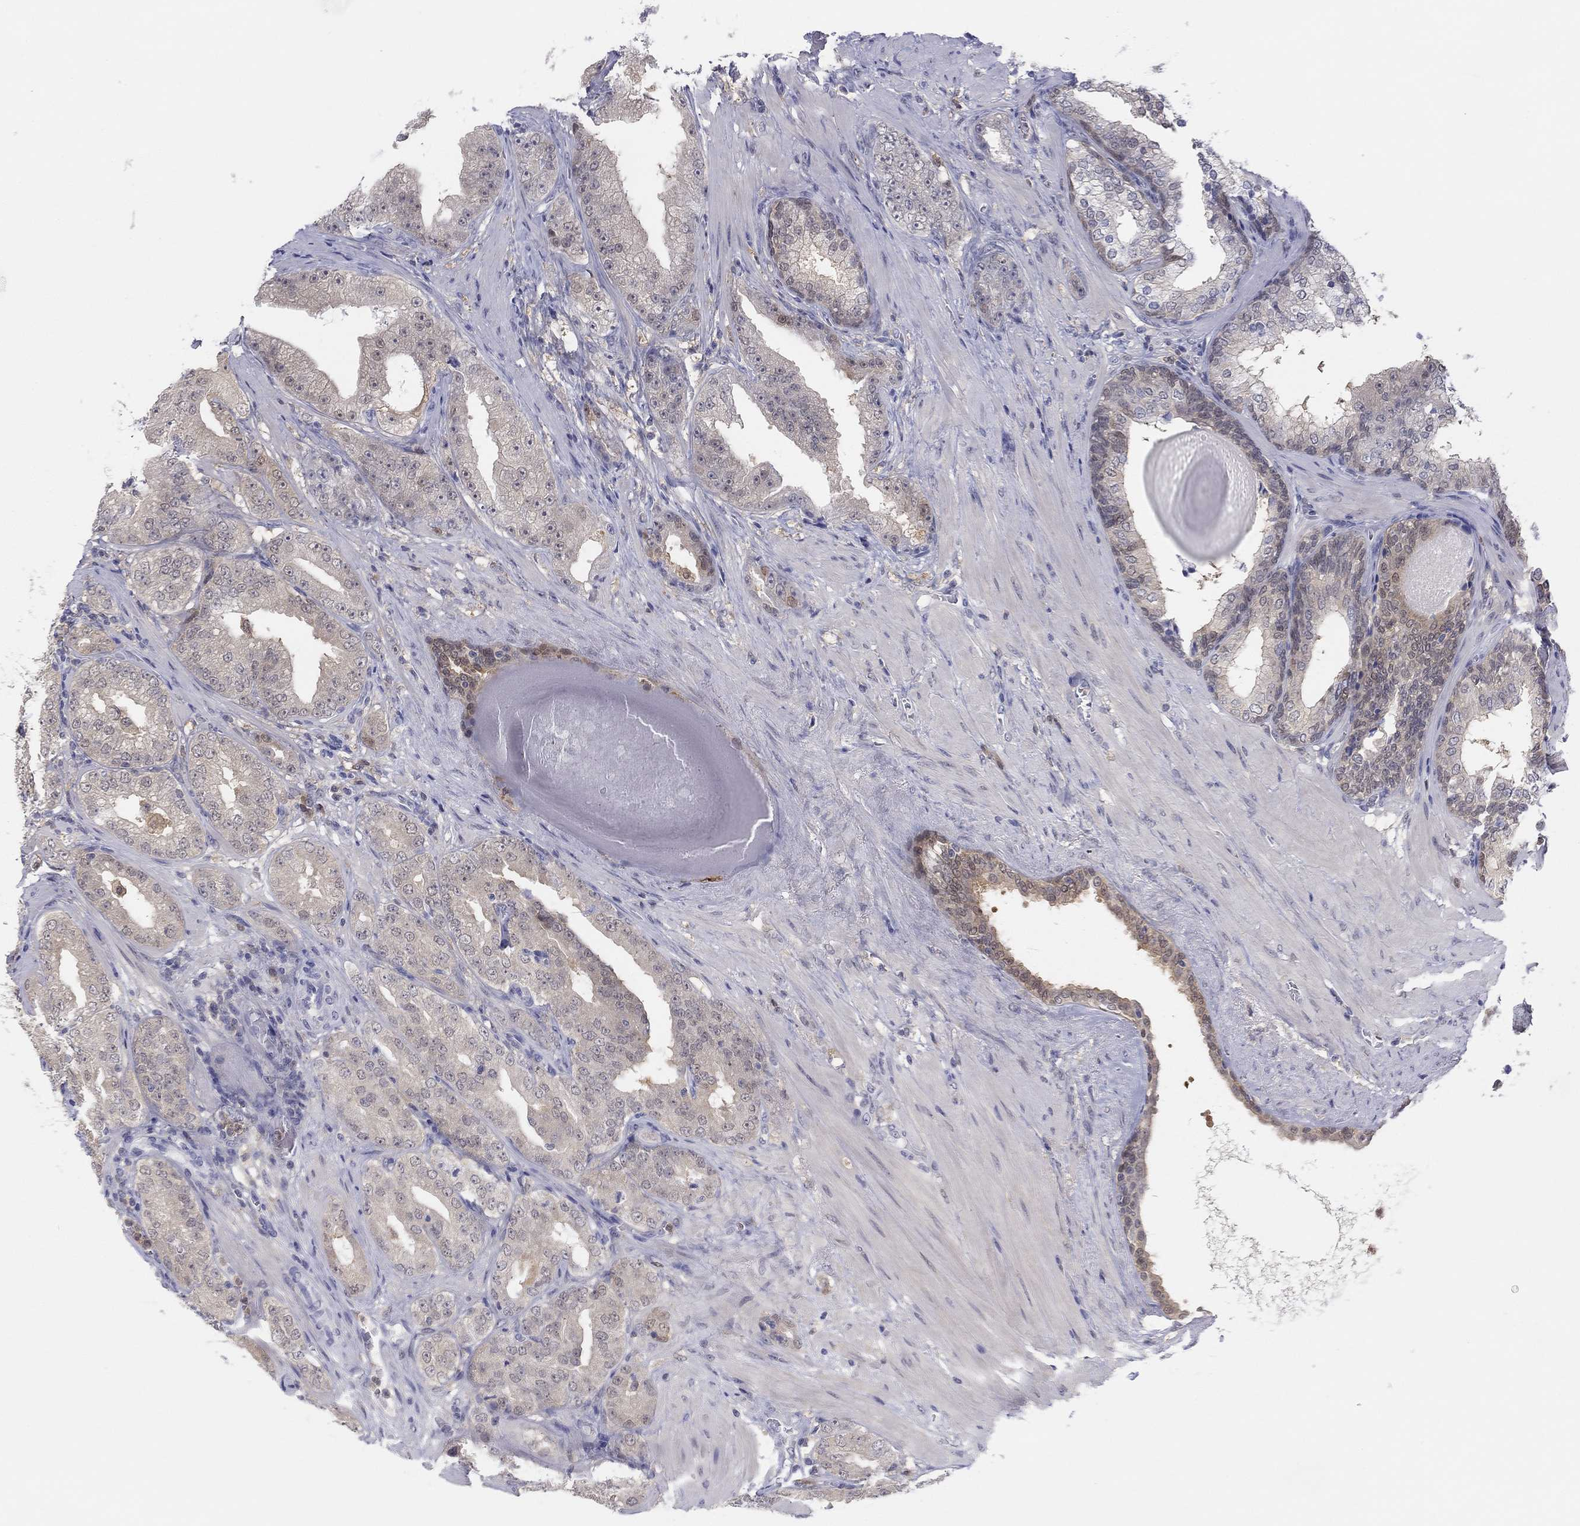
{"staining": {"intensity": "negative", "quantity": "none", "location": "none"}, "tissue": "prostate cancer", "cell_type": "Tumor cells", "image_type": "cancer", "snomed": [{"axis": "morphology", "description": "Adenocarcinoma, Low grade"}, {"axis": "topography", "description": "Prostate"}], "caption": "An immunohistochemistry photomicrograph of prostate low-grade adenocarcinoma is shown. There is no staining in tumor cells of prostate low-grade adenocarcinoma. (DAB (3,3'-diaminobenzidine) immunohistochemistry visualized using brightfield microscopy, high magnification).", "gene": "PDXK", "patient": {"sex": "male", "age": 62}}